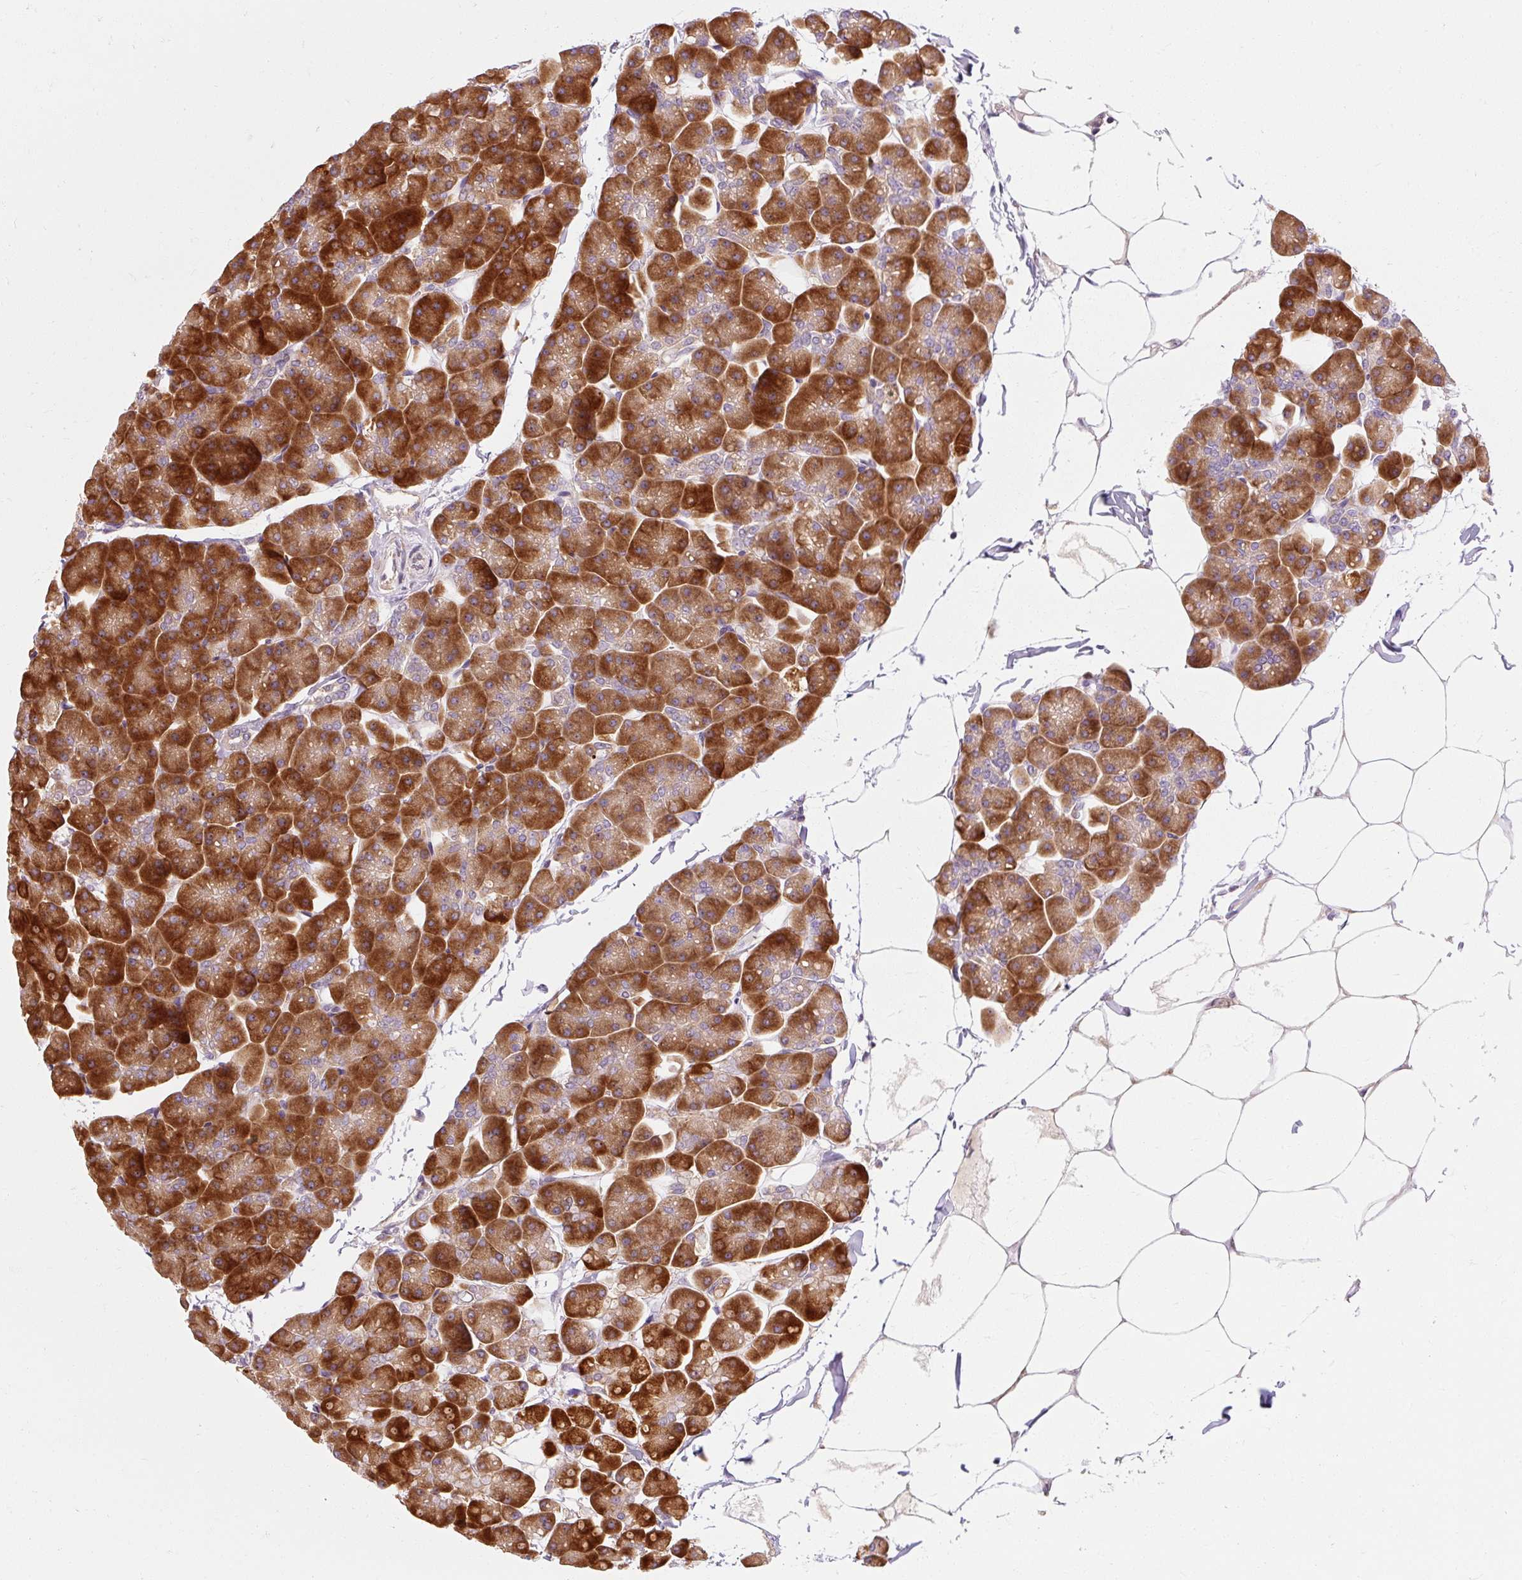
{"staining": {"intensity": "strong", "quantity": ">75%", "location": "cytoplasmic/membranous"}, "tissue": "pancreas", "cell_type": "Exocrine glandular cells", "image_type": "normal", "snomed": [{"axis": "morphology", "description": "Normal tissue, NOS"}, {"axis": "topography", "description": "Pancreas"}], "caption": "Immunohistochemical staining of unremarkable human pancreas demonstrates high levels of strong cytoplasmic/membranous positivity in approximately >75% of exocrine glandular cells.", "gene": "PRSS48", "patient": {"sex": "male", "age": 35}}